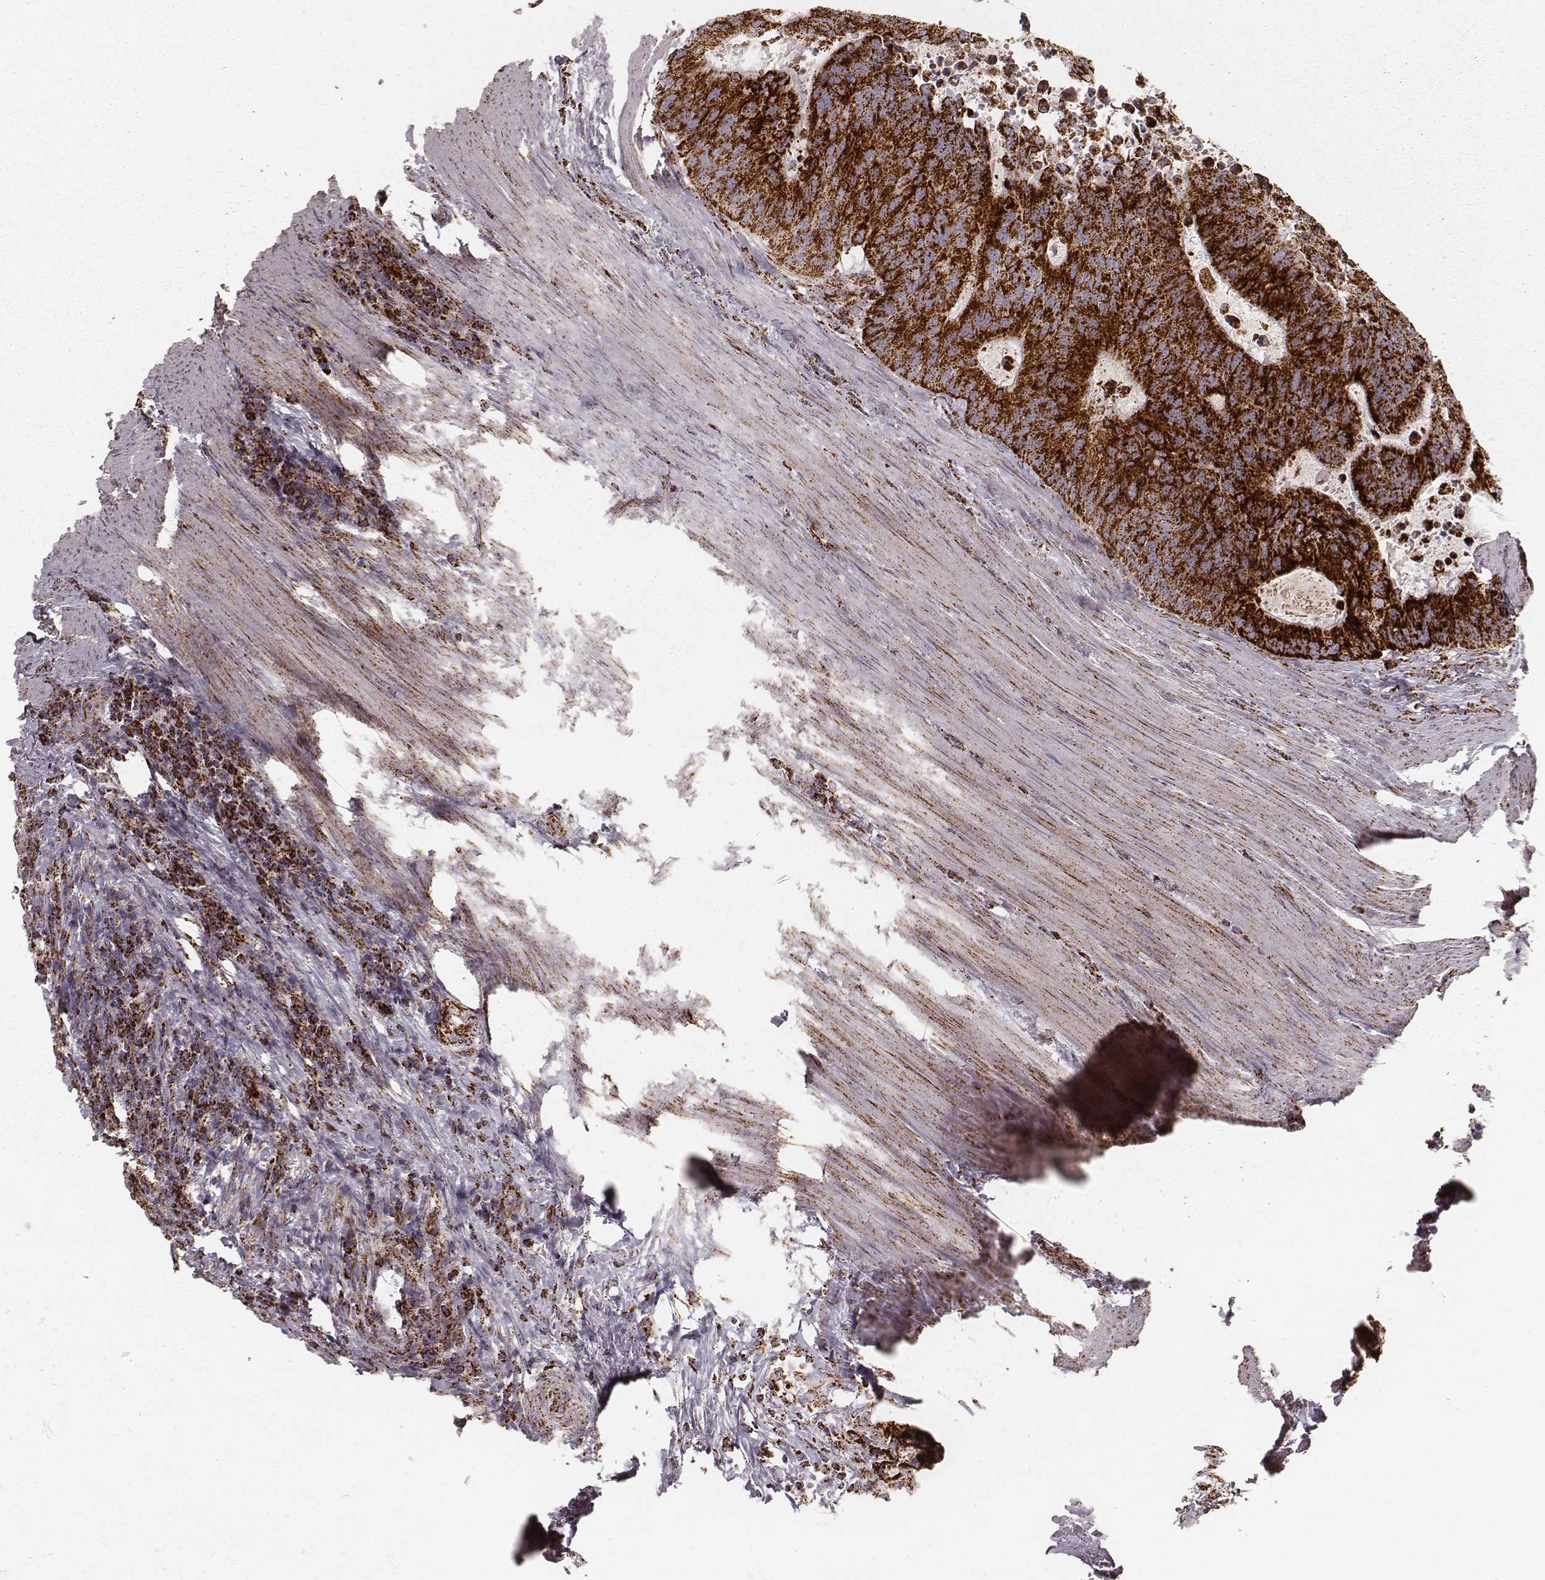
{"staining": {"intensity": "strong", "quantity": ">75%", "location": "cytoplasmic/membranous"}, "tissue": "colorectal cancer", "cell_type": "Tumor cells", "image_type": "cancer", "snomed": [{"axis": "morphology", "description": "Adenocarcinoma, NOS"}, {"axis": "topography", "description": "Colon"}], "caption": "A photomicrograph showing strong cytoplasmic/membranous staining in approximately >75% of tumor cells in adenocarcinoma (colorectal), as visualized by brown immunohistochemical staining.", "gene": "CS", "patient": {"sex": "male", "age": 67}}